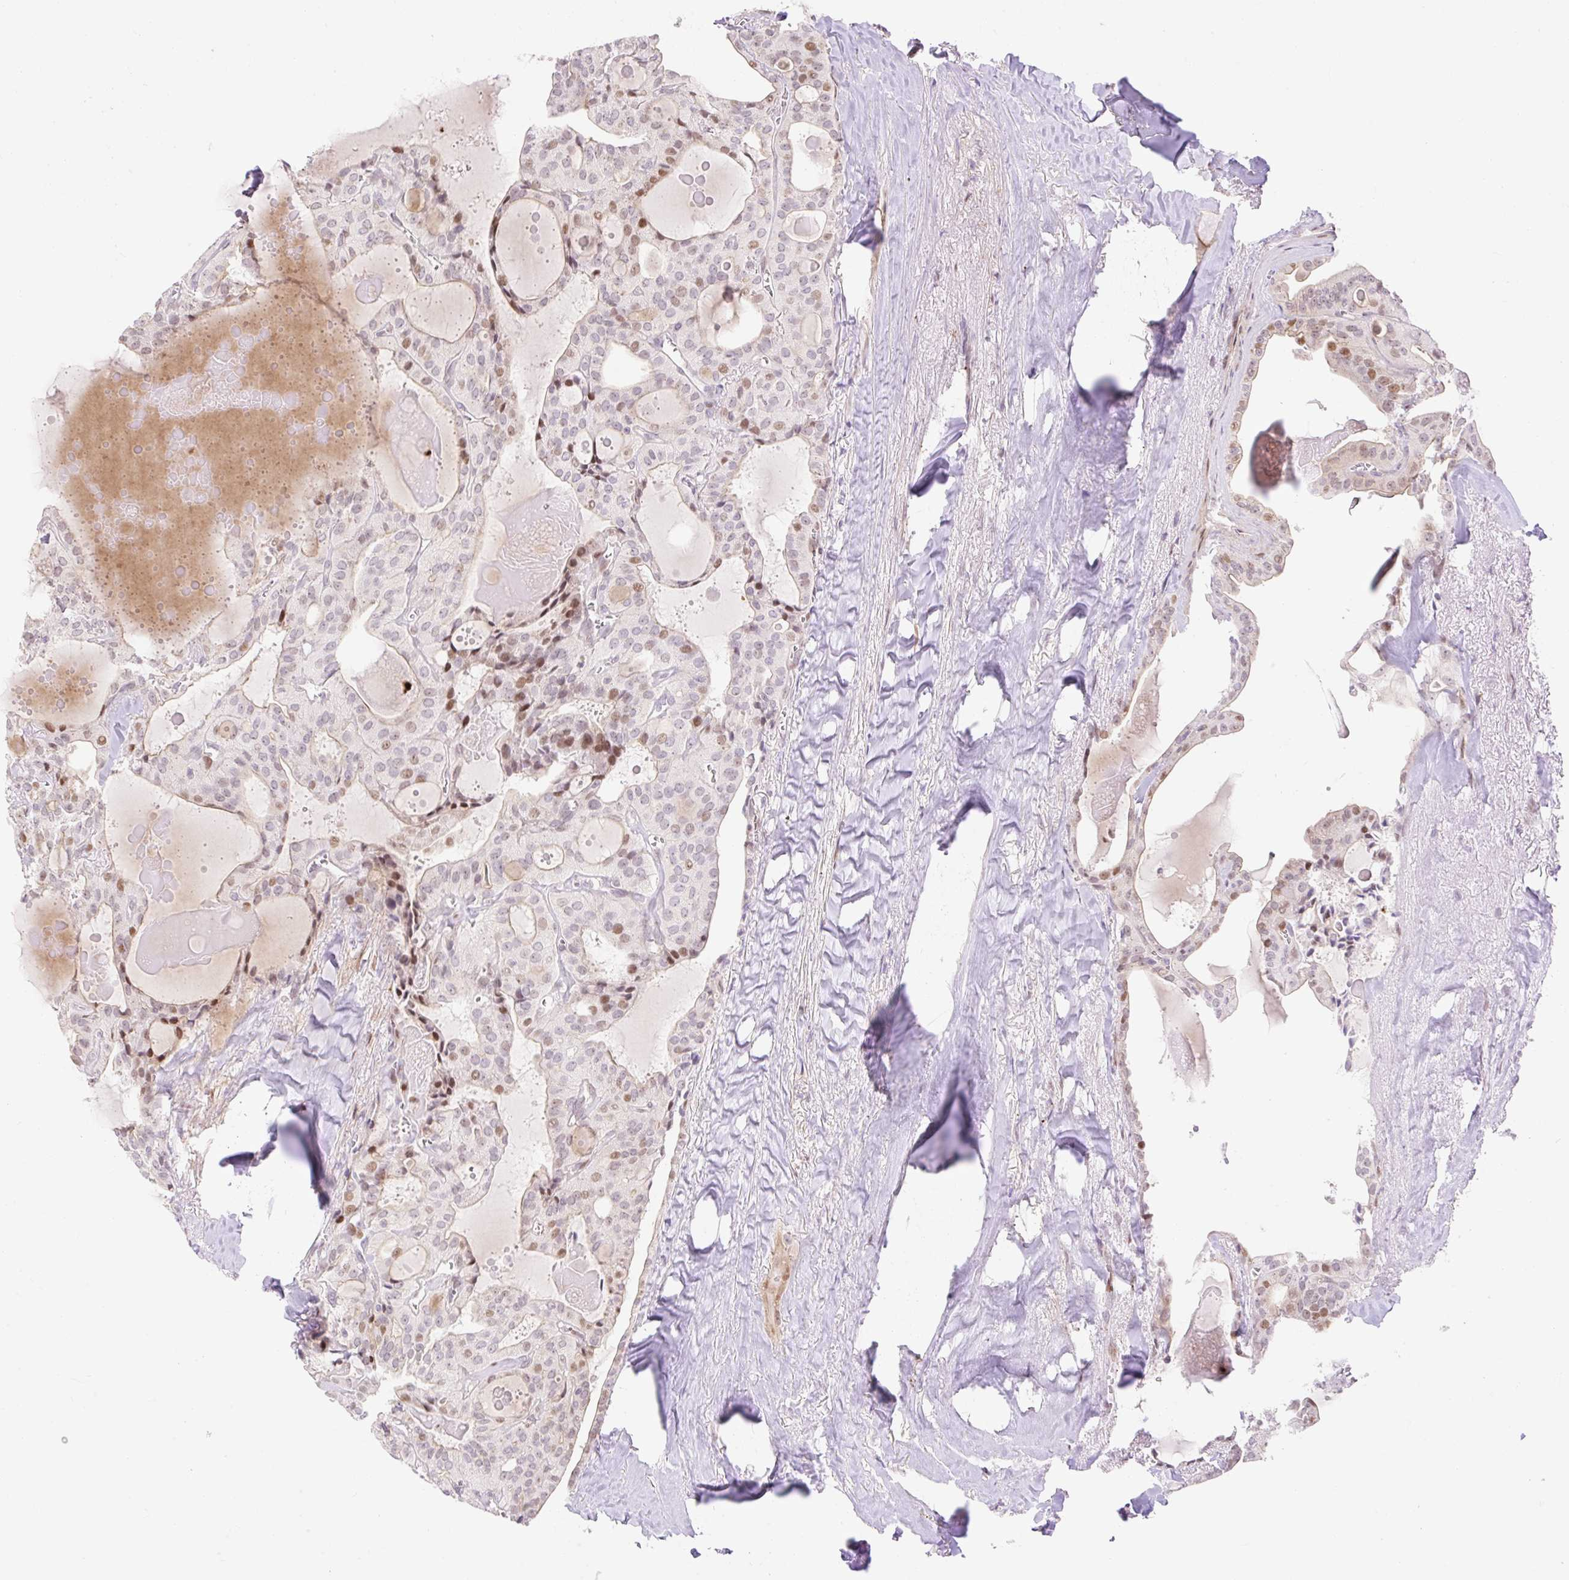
{"staining": {"intensity": "moderate", "quantity": "<25%", "location": "nuclear"}, "tissue": "thyroid cancer", "cell_type": "Tumor cells", "image_type": "cancer", "snomed": [{"axis": "morphology", "description": "Papillary adenocarcinoma, NOS"}, {"axis": "topography", "description": "Thyroid gland"}], "caption": "Immunohistochemical staining of thyroid papillary adenocarcinoma shows low levels of moderate nuclear protein positivity in about <25% of tumor cells.", "gene": "RIPPLY3", "patient": {"sex": "male", "age": 52}}